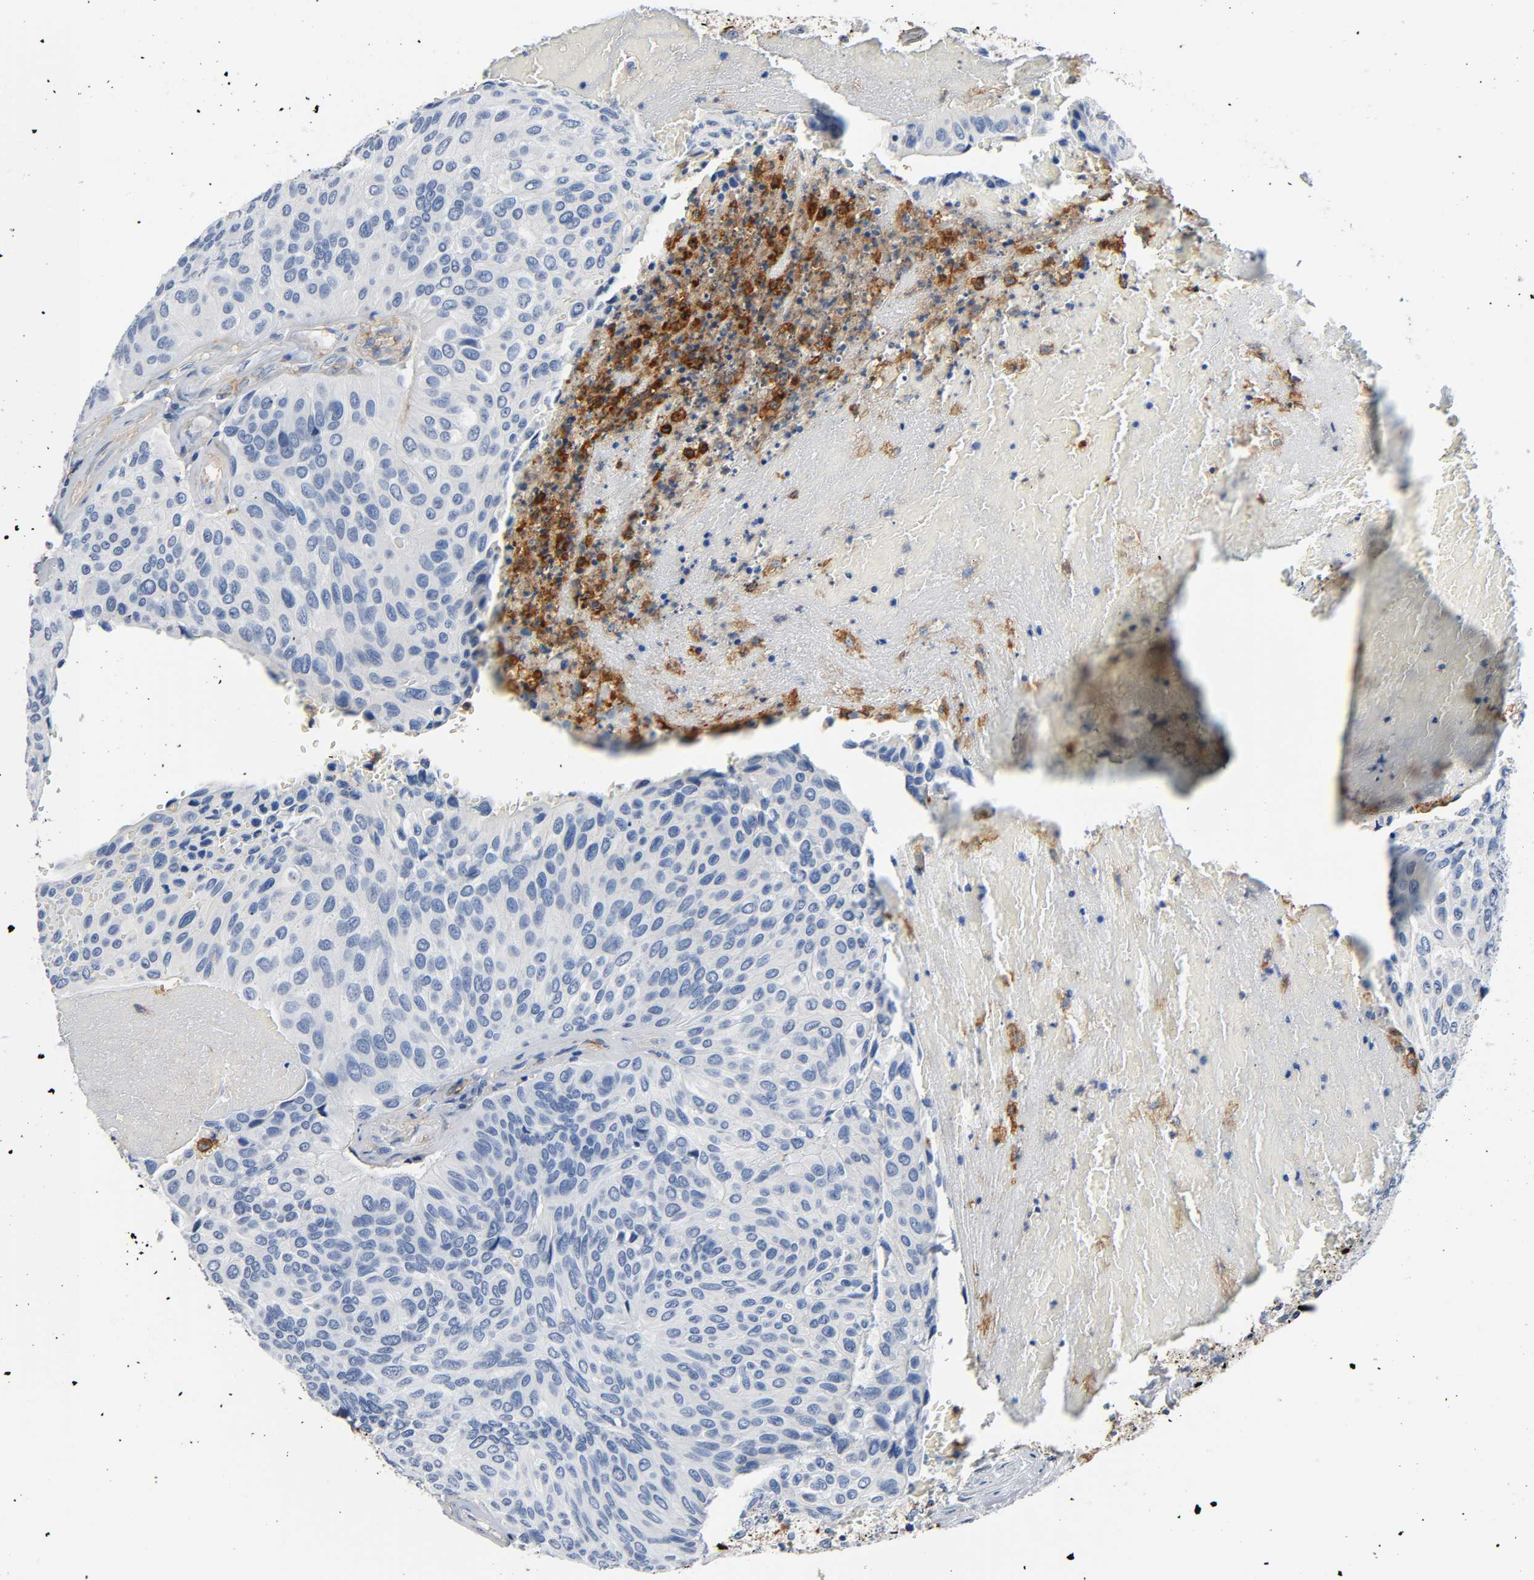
{"staining": {"intensity": "negative", "quantity": "none", "location": "none"}, "tissue": "urothelial cancer", "cell_type": "Tumor cells", "image_type": "cancer", "snomed": [{"axis": "morphology", "description": "Urothelial carcinoma, High grade"}, {"axis": "topography", "description": "Urinary bladder"}], "caption": "Histopathology image shows no significant protein staining in tumor cells of urothelial carcinoma (high-grade).", "gene": "ANPEP", "patient": {"sex": "male", "age": 66}}